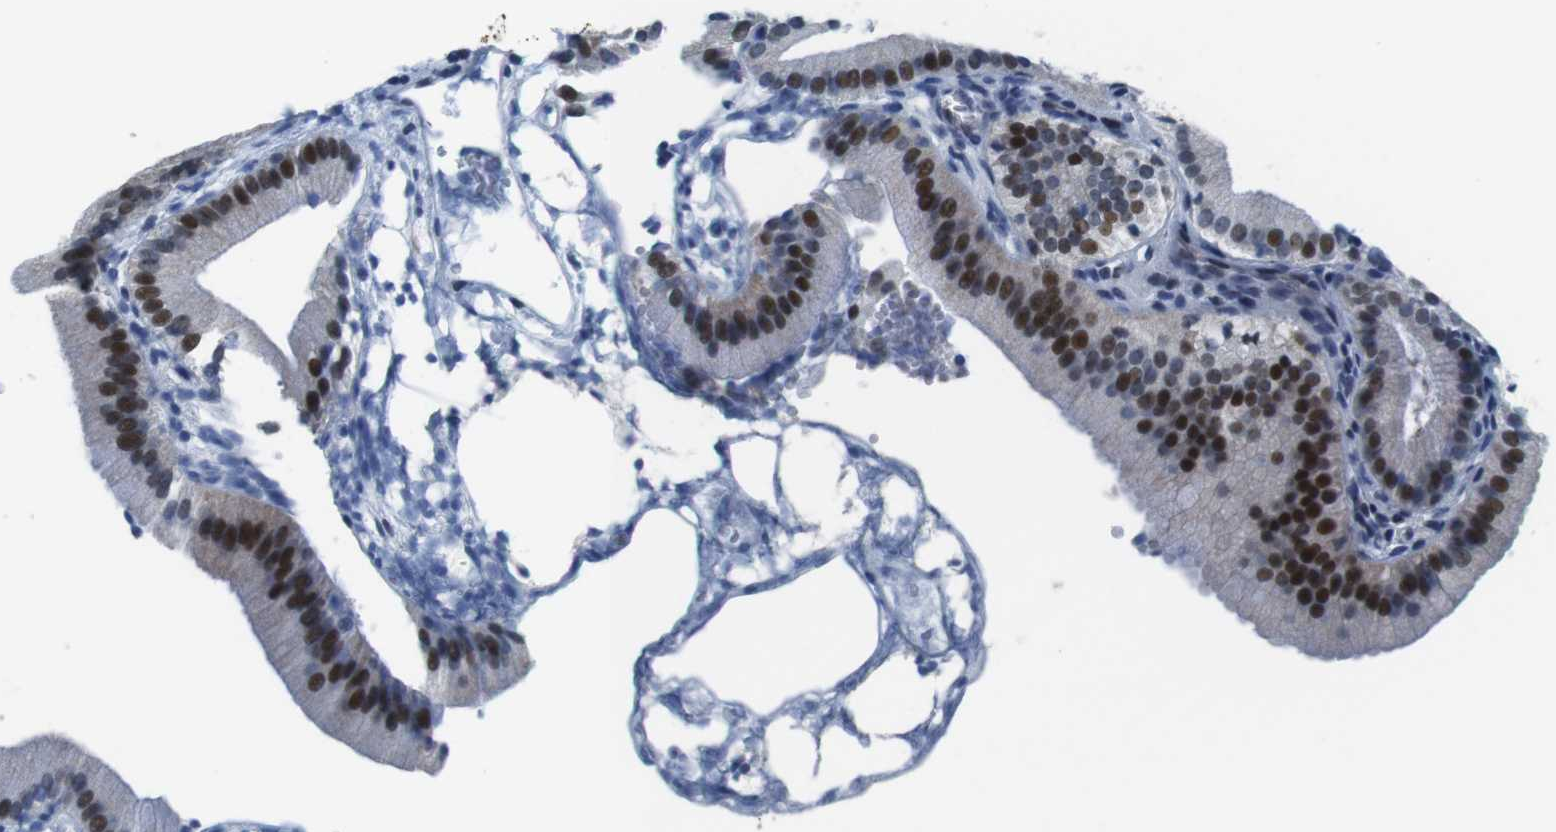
{"staining": {"intensity": "strong", "quantity": ">75%", "location": "nuclear"}, "tissue": "gallbladder", "cell_type": "Glandular cells", "image_type": "normal", "snomed": [{"axis": "morphology", "description": "Normal tissue, NOS"}, {"axis": "topography", "description": "Gallbladder"}], "caption": "A brown stain labels strong nuclear positivity of a protein in glandular cells of unremarkable gallbladder.", "gene": "MLH1", "patient": {"sex": "male", "age": 55}}